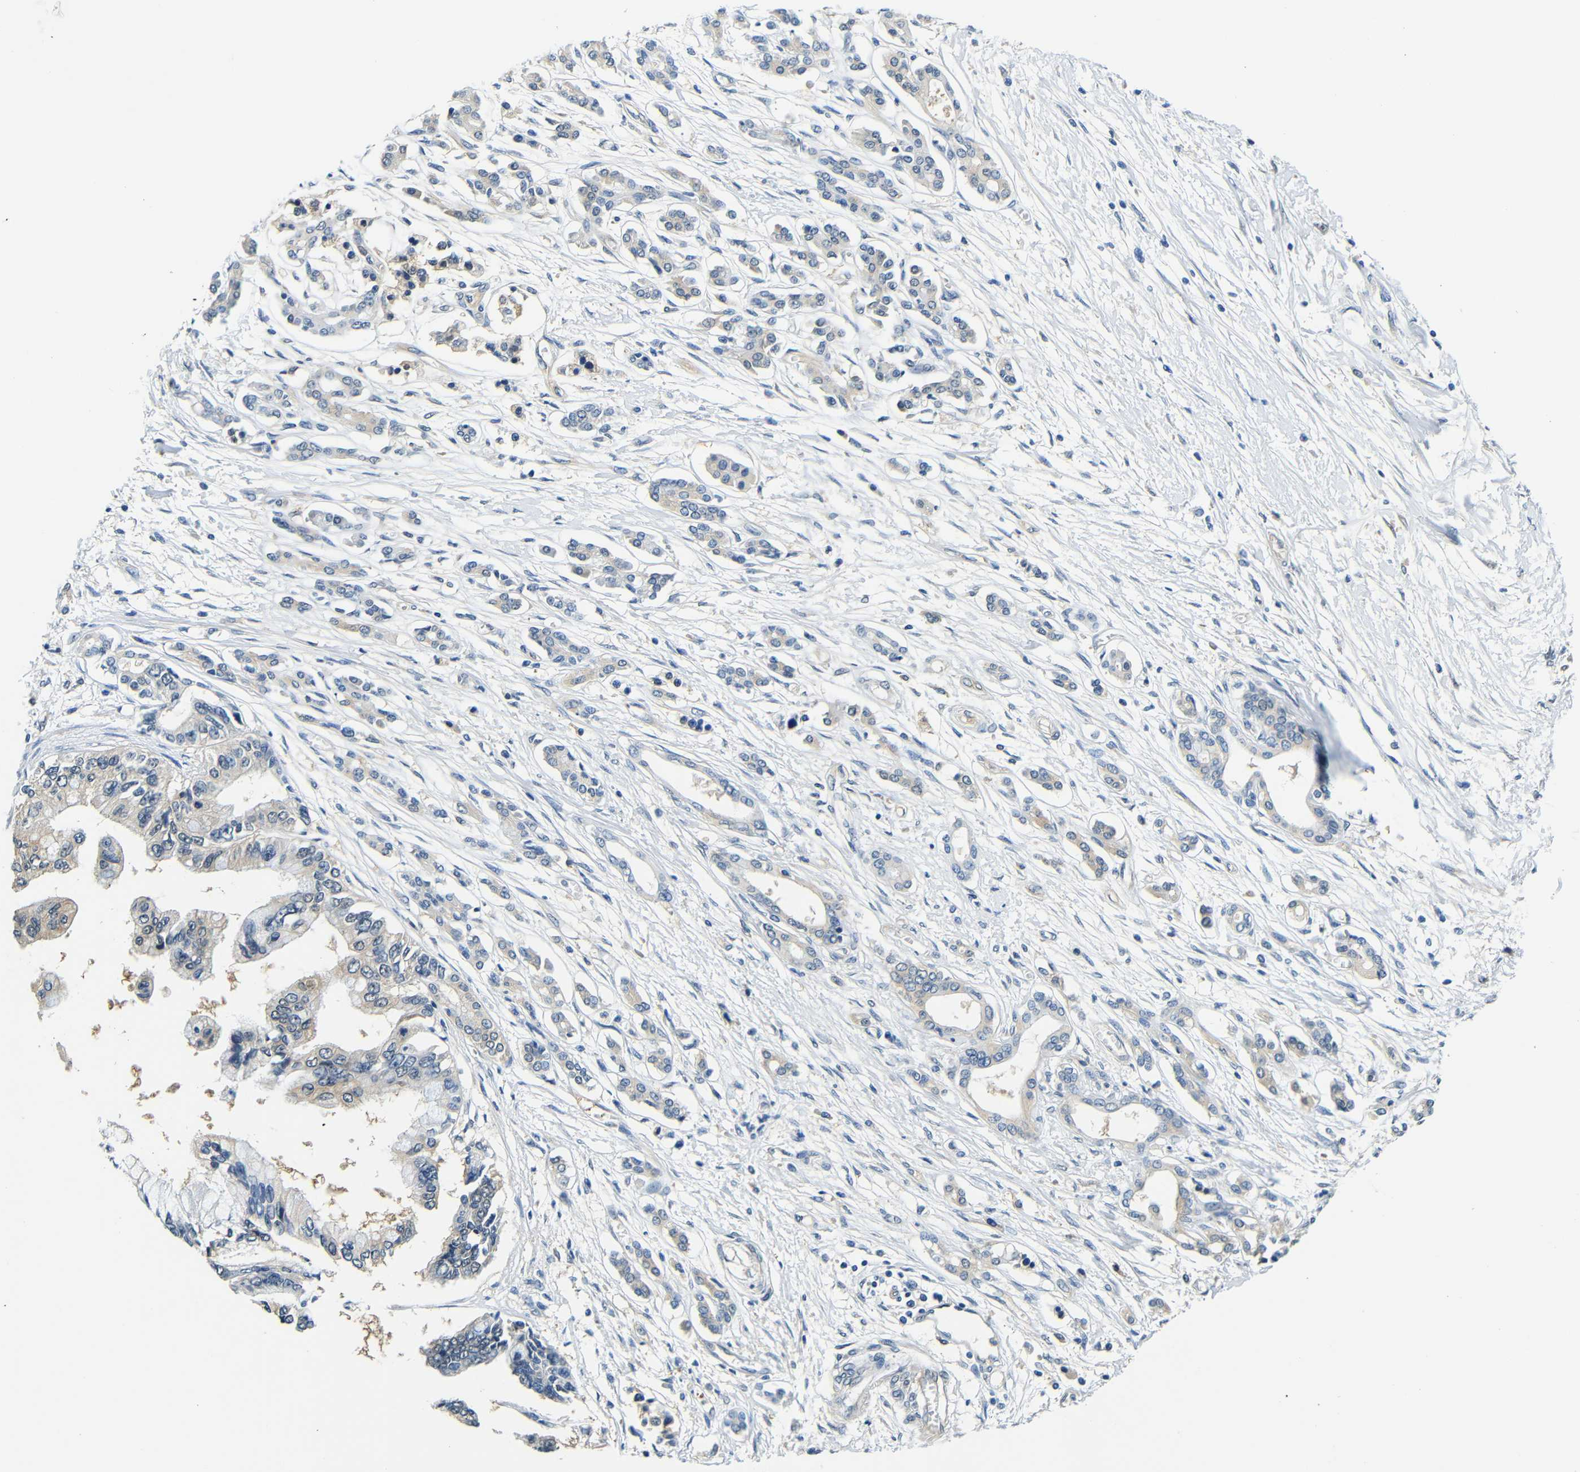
{"staining": {"intensity": "weak", "quantity": "25%-75%", "location": "cytoplasmic/membranous"}, "tissue": "pancreatic cancer", "cell_type": "Tumor cells", "image_type": "cancer", "snomed": [{"axis": "morphology", "description": "Adenocarcinoma, NOS"}, {"axis": "topography", "description": "Pancreas"}], "caption": "Human adenocarcinoma (pancreatic) stained with a brown dye displays weak cytoplasmic/membranous positive expression in approximately 25%-75% of tumor cells.", "gene": "ADAP1", "patient": {"sex": "male", "age": 56}}